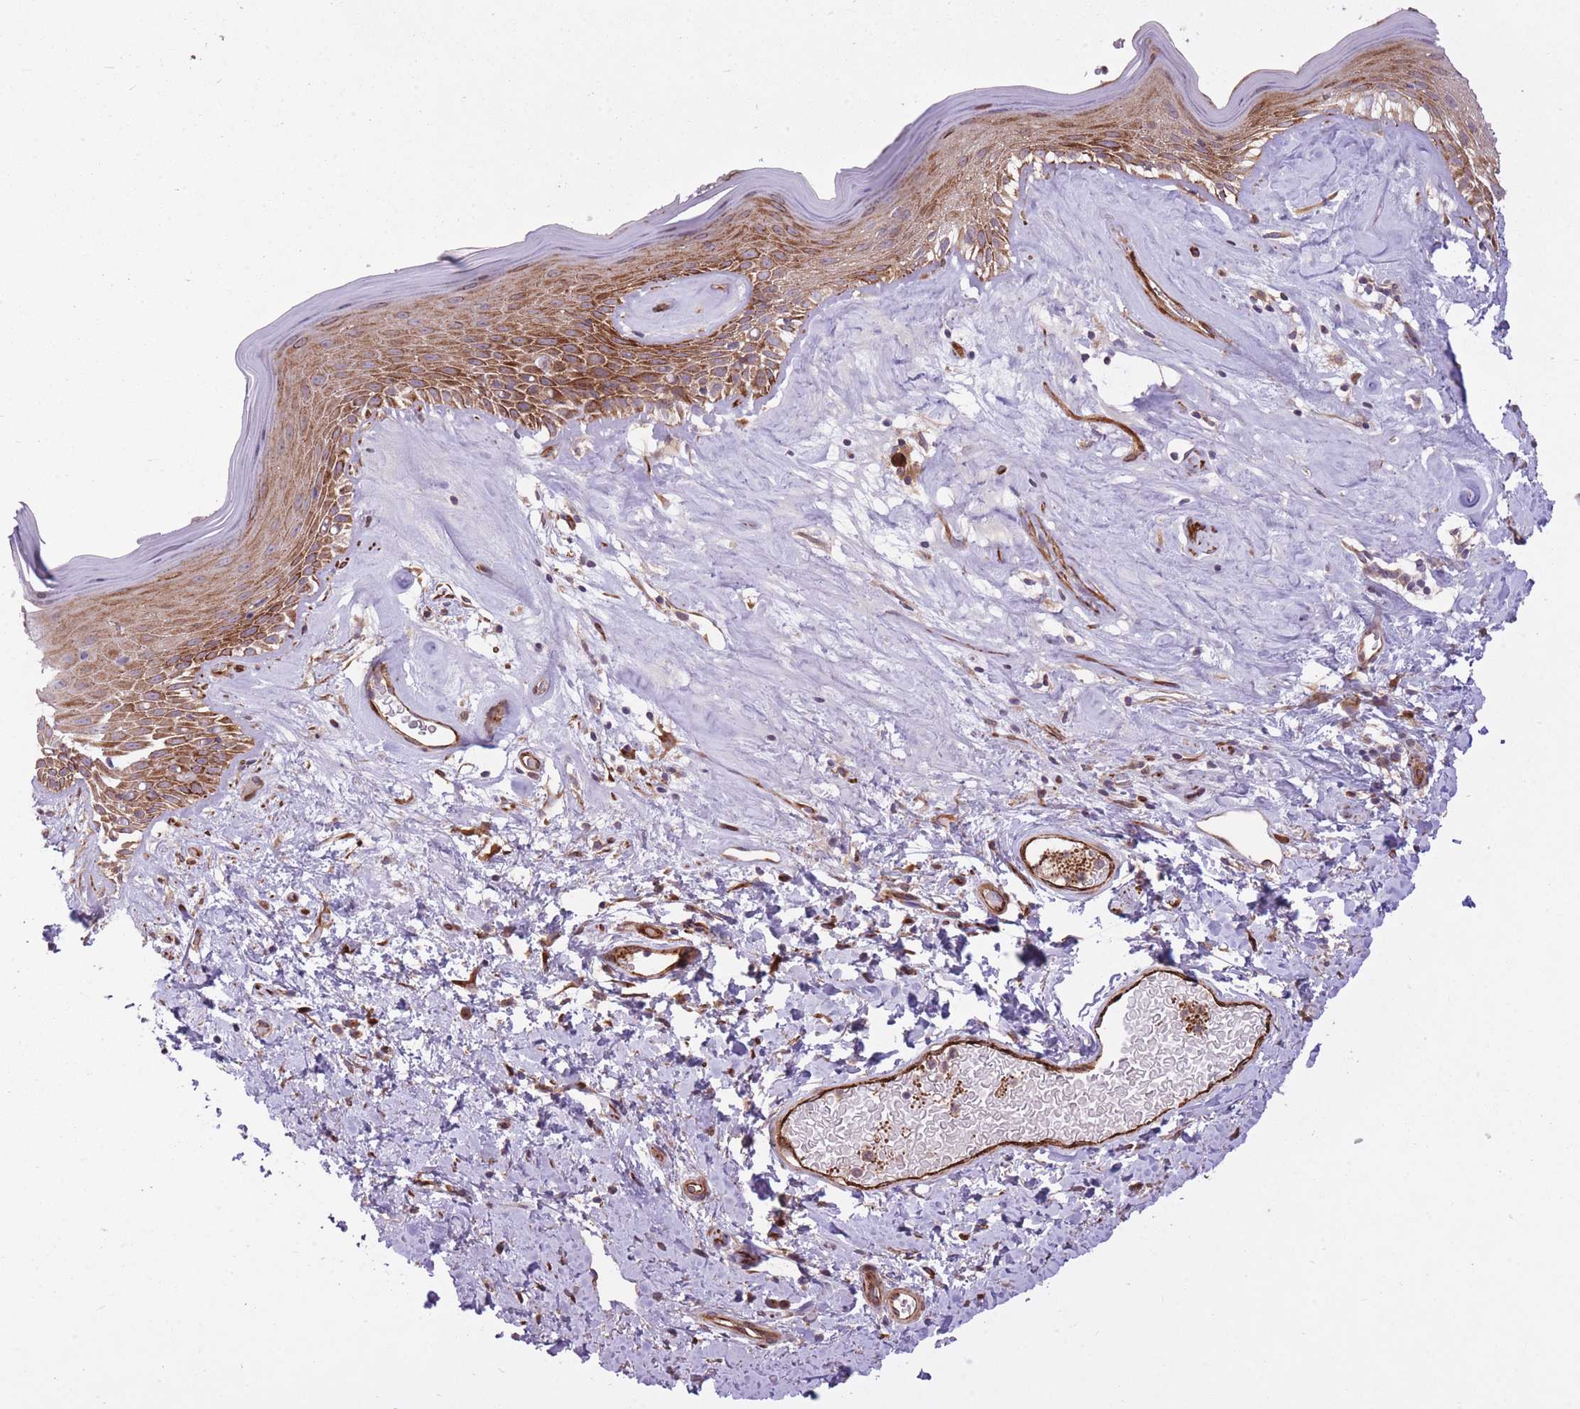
{"staining": {"intensity": "moderate", "quantity": "25%-75%", "location": "cytoplasmic/membranous"}, "tissue": "skin", "cell_type": "Epidermal cells", "image_type": "normal", "snomed": [{"axis": "morphology", "description": "Normal tissue, NOS"}, {"axis": "morphology", "description": "Inflammation, NOS"}, {"axis": "topography", "description": "Vulva"}], "caption": "The photomicrograph exhibits a brown stain indicating the presence of a protein in the cytoplasmic/membranous of epidermal cells in skin. The staining is performed using DAB brown chromogen to label protein expression. The nuclei are counter-stained blue using hematoxylin.", "gene": "CISH", "patient": {"sex": "female", "age": 86}}